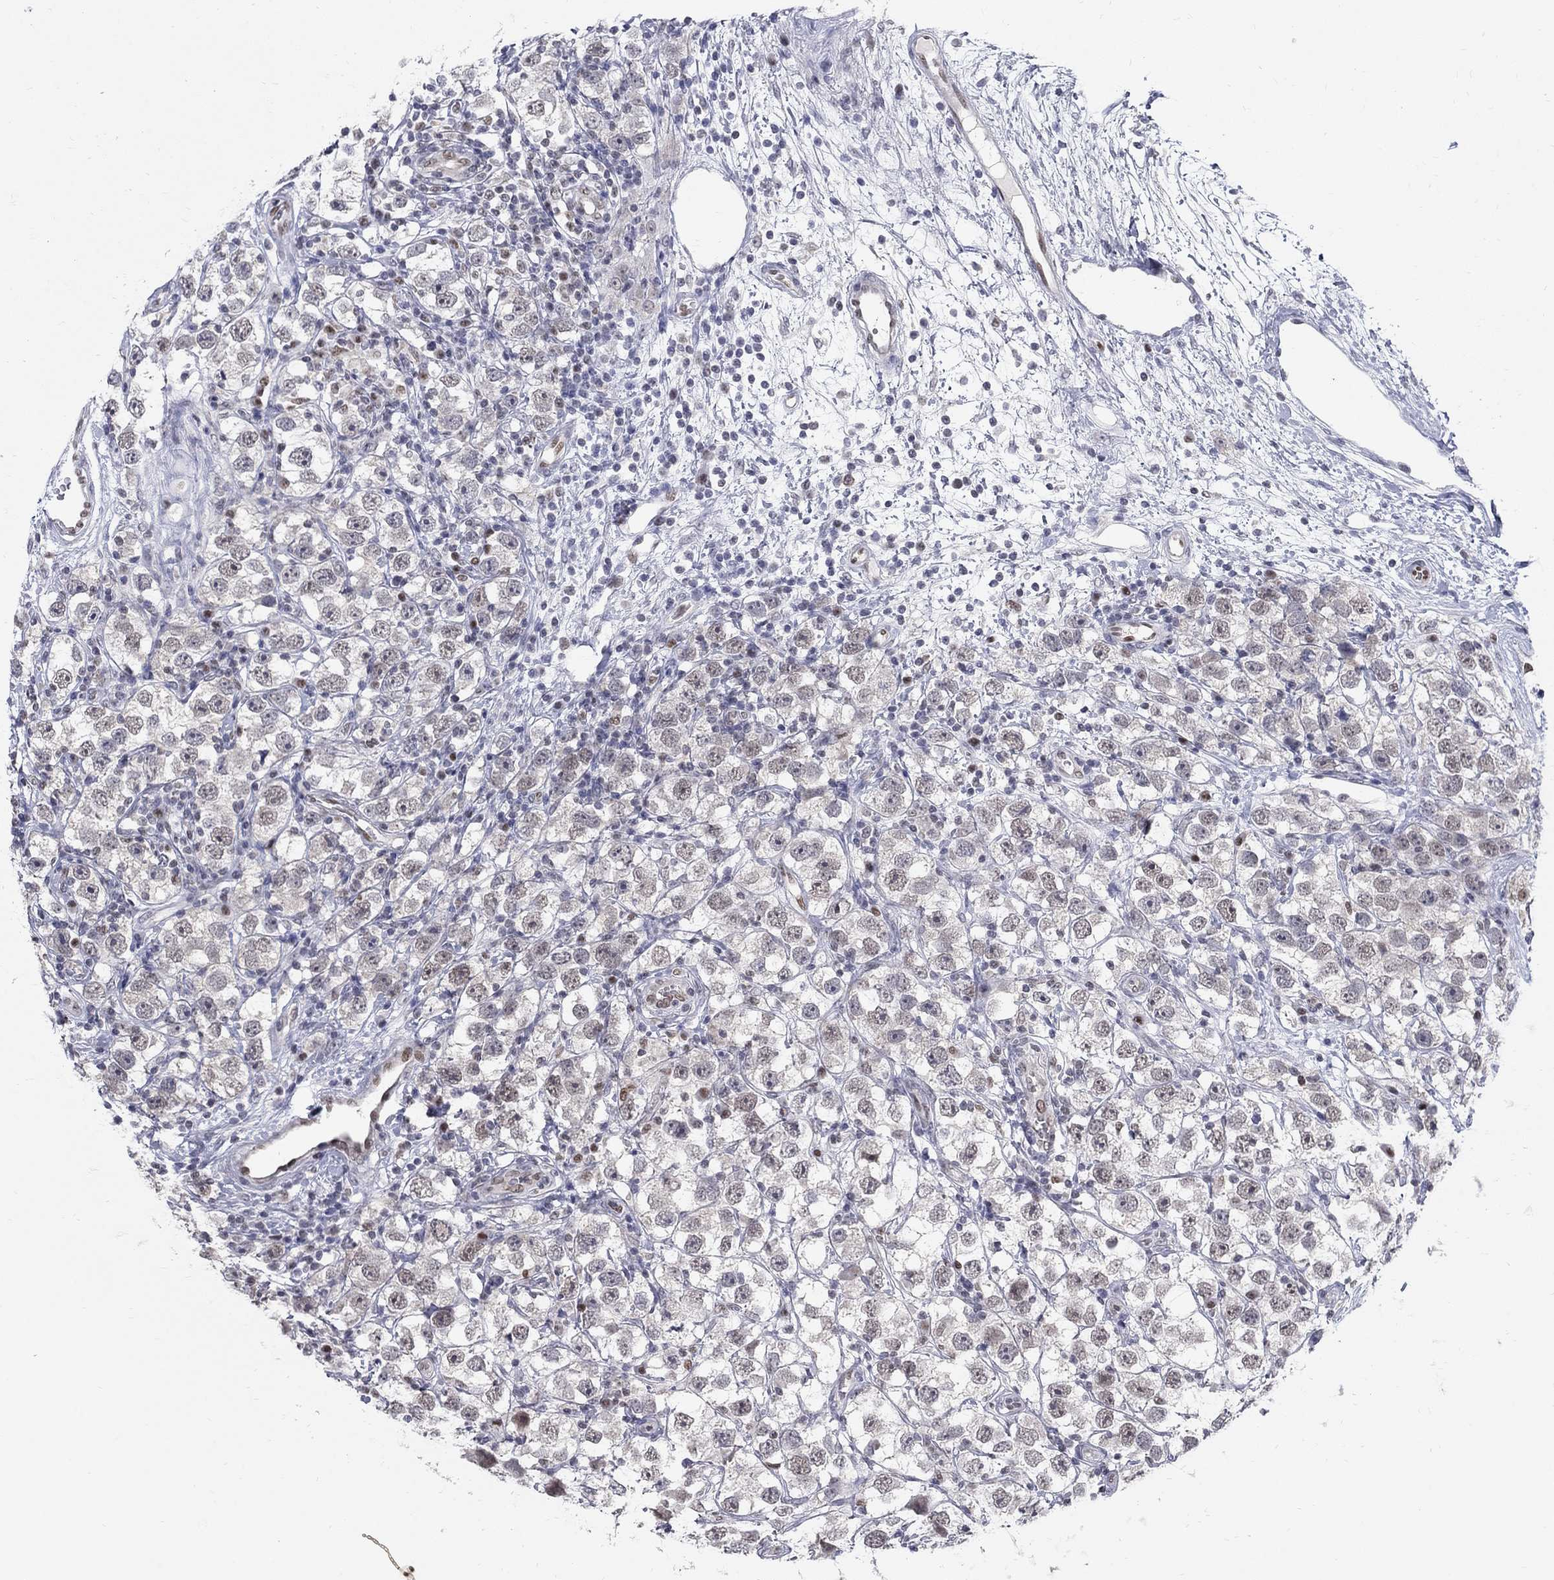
{"staining": {"intensity": "negative", "quantity": "none", "location": "none"}, "tissue": "testis cancer", "cell_type": "Tumor cells", "image_type": "cancer", "snomed": [{"axis": "morphology", "description": "Seminoma, NOS"}, {"axis": "topography", "description": "Testis"}], "caption": "Immunohistochemistry micrograph of neoplastic tissue: human seminoma (testis) stained with DAB (3,3'-diaminobenzidine) reveals no significant protein expression in tumor cells. Nuclei are stained in blue.", "gene": "GCFC2", "patient": {"sex": "male", "age": 26}}